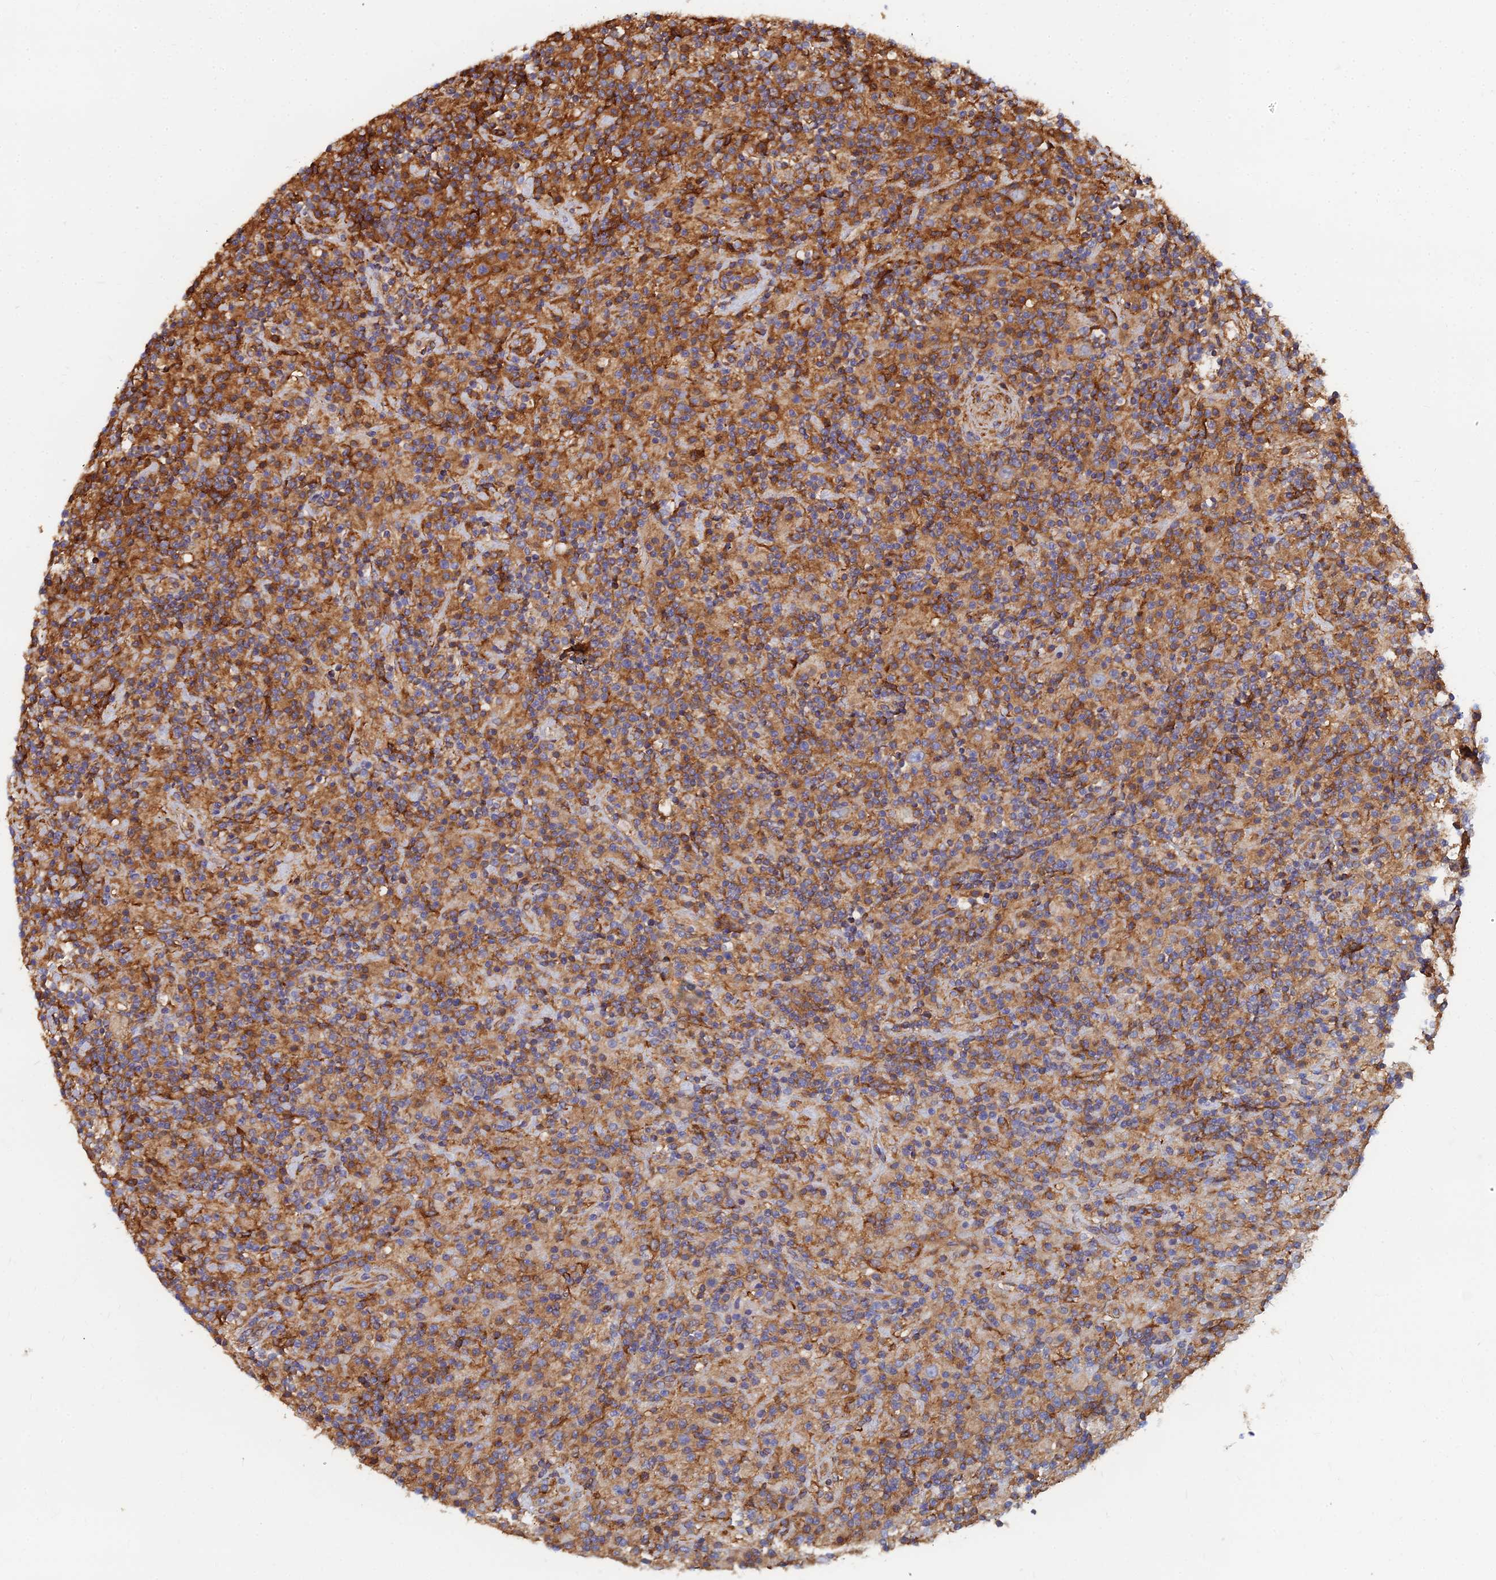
{"staining": {"intensity": "negative", "quantity": "none", "location": "none"}, "tissue": "lymphoma", "cell_type": "Tumor cells", "image_type": "cancer", "snomed": [{"axis": "morphology", "description": "Hodgkin's disease, NOS"}, {"axis": "topography", "description": "Lymph node"}], "caption": "DAB (3,3'-diaminobenzidine) immunohistochemical staining of human lymphoma shows no significant expression in tumor cells. (Stains: DAB immunohistochemistry with hematoxylin counter stain, Microscopy: brightfield microscopy at high magnification).", "gene": "GPR42", "patient": {"sex": "male", "age": 70}}